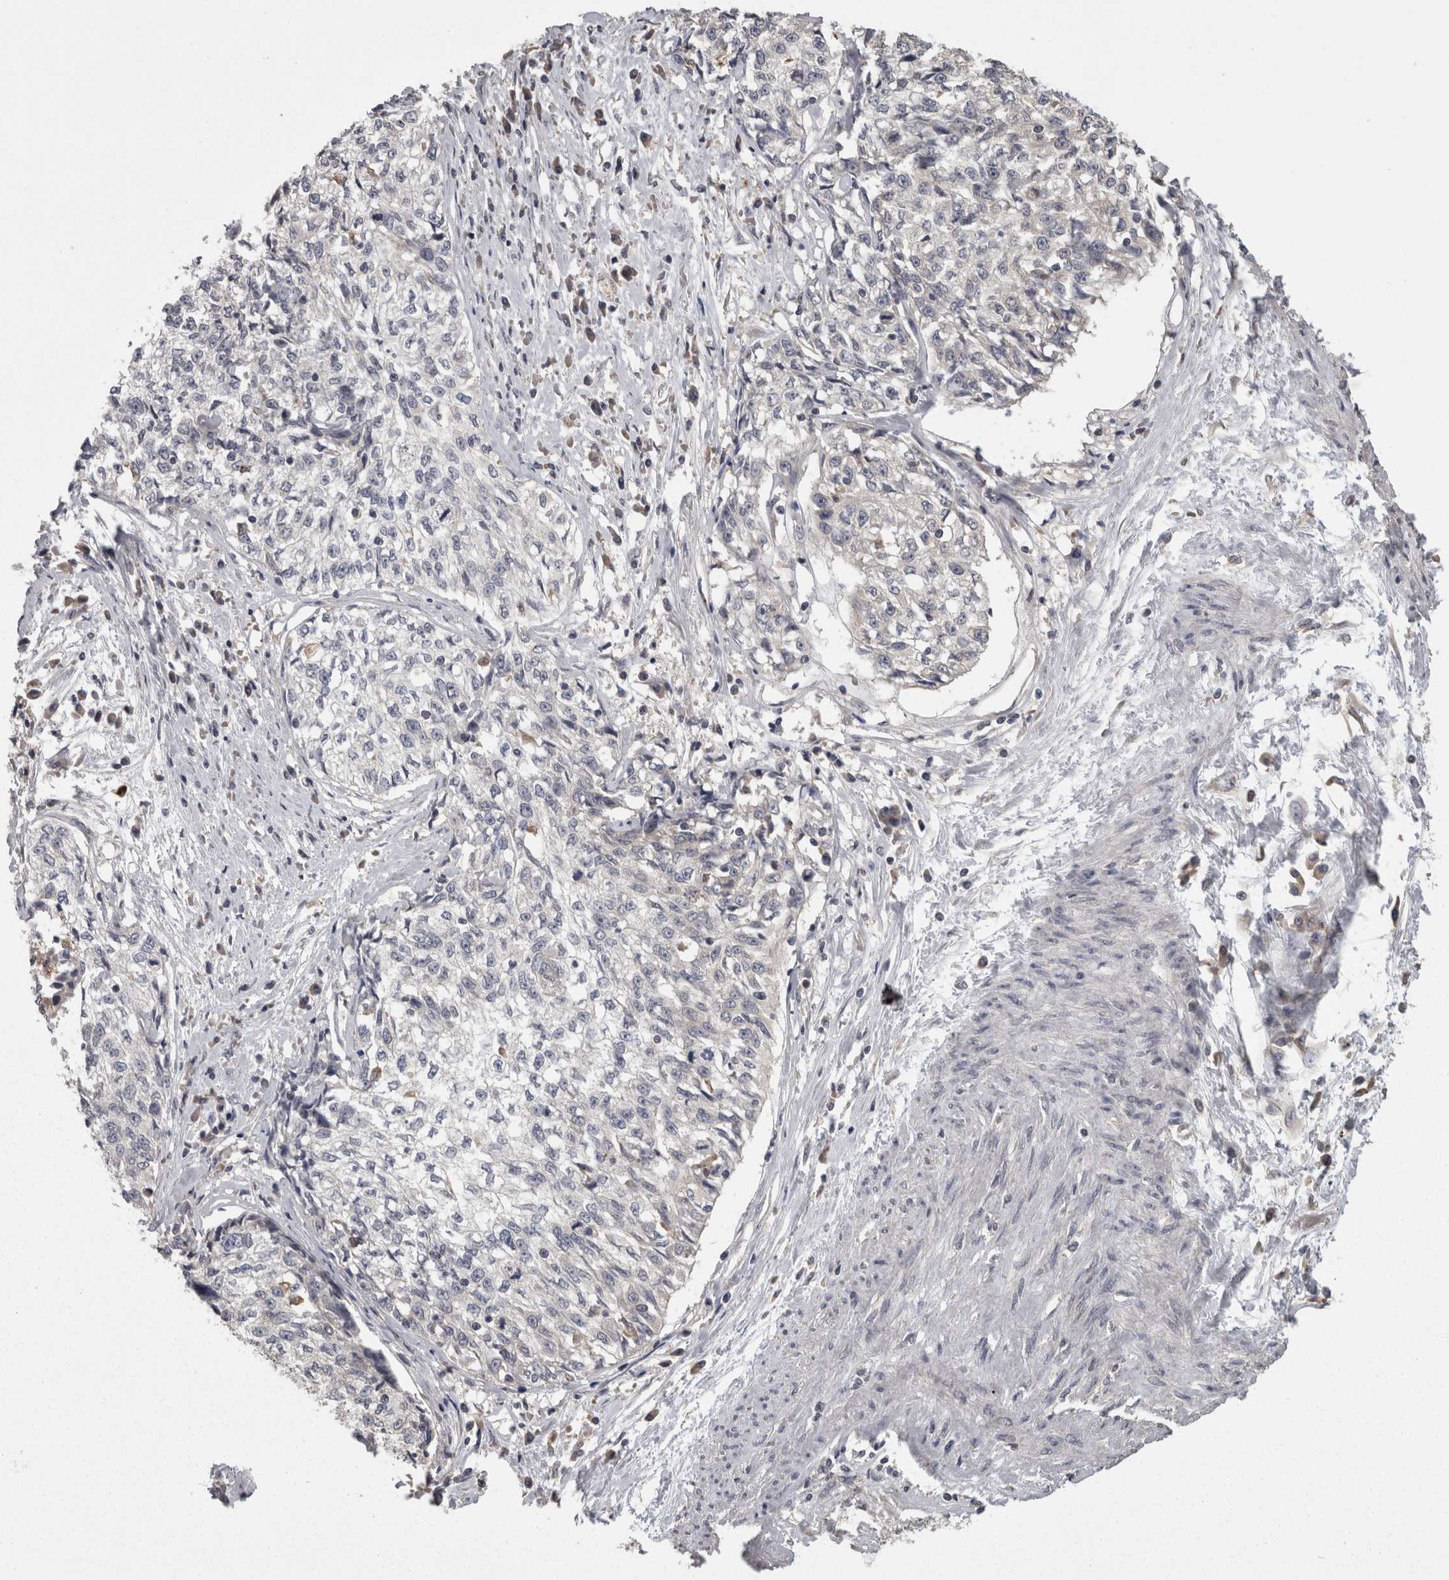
{"staining": {"intensity": "negative", "quantity": "none", "location": "none"}, "tissue": "cervical cancer", "cell_type": "Tumor cells", "image_type": "cancer", "snomed": [{"axis": "morphology", "description": "Squamous cell carcinoma, NOS"}, {"axis": "topography", "description": "Cervix"}], "caption": "High power microscopy micrograph of an immunohistochemistry (IHC) micrograph of squamous cell carcinoma (cervical), revealing no significant expression in tumor cells. Nuclei are stained in blue.", "gene": "PCM1", "patient": {"sex": "female", "age": 57}}